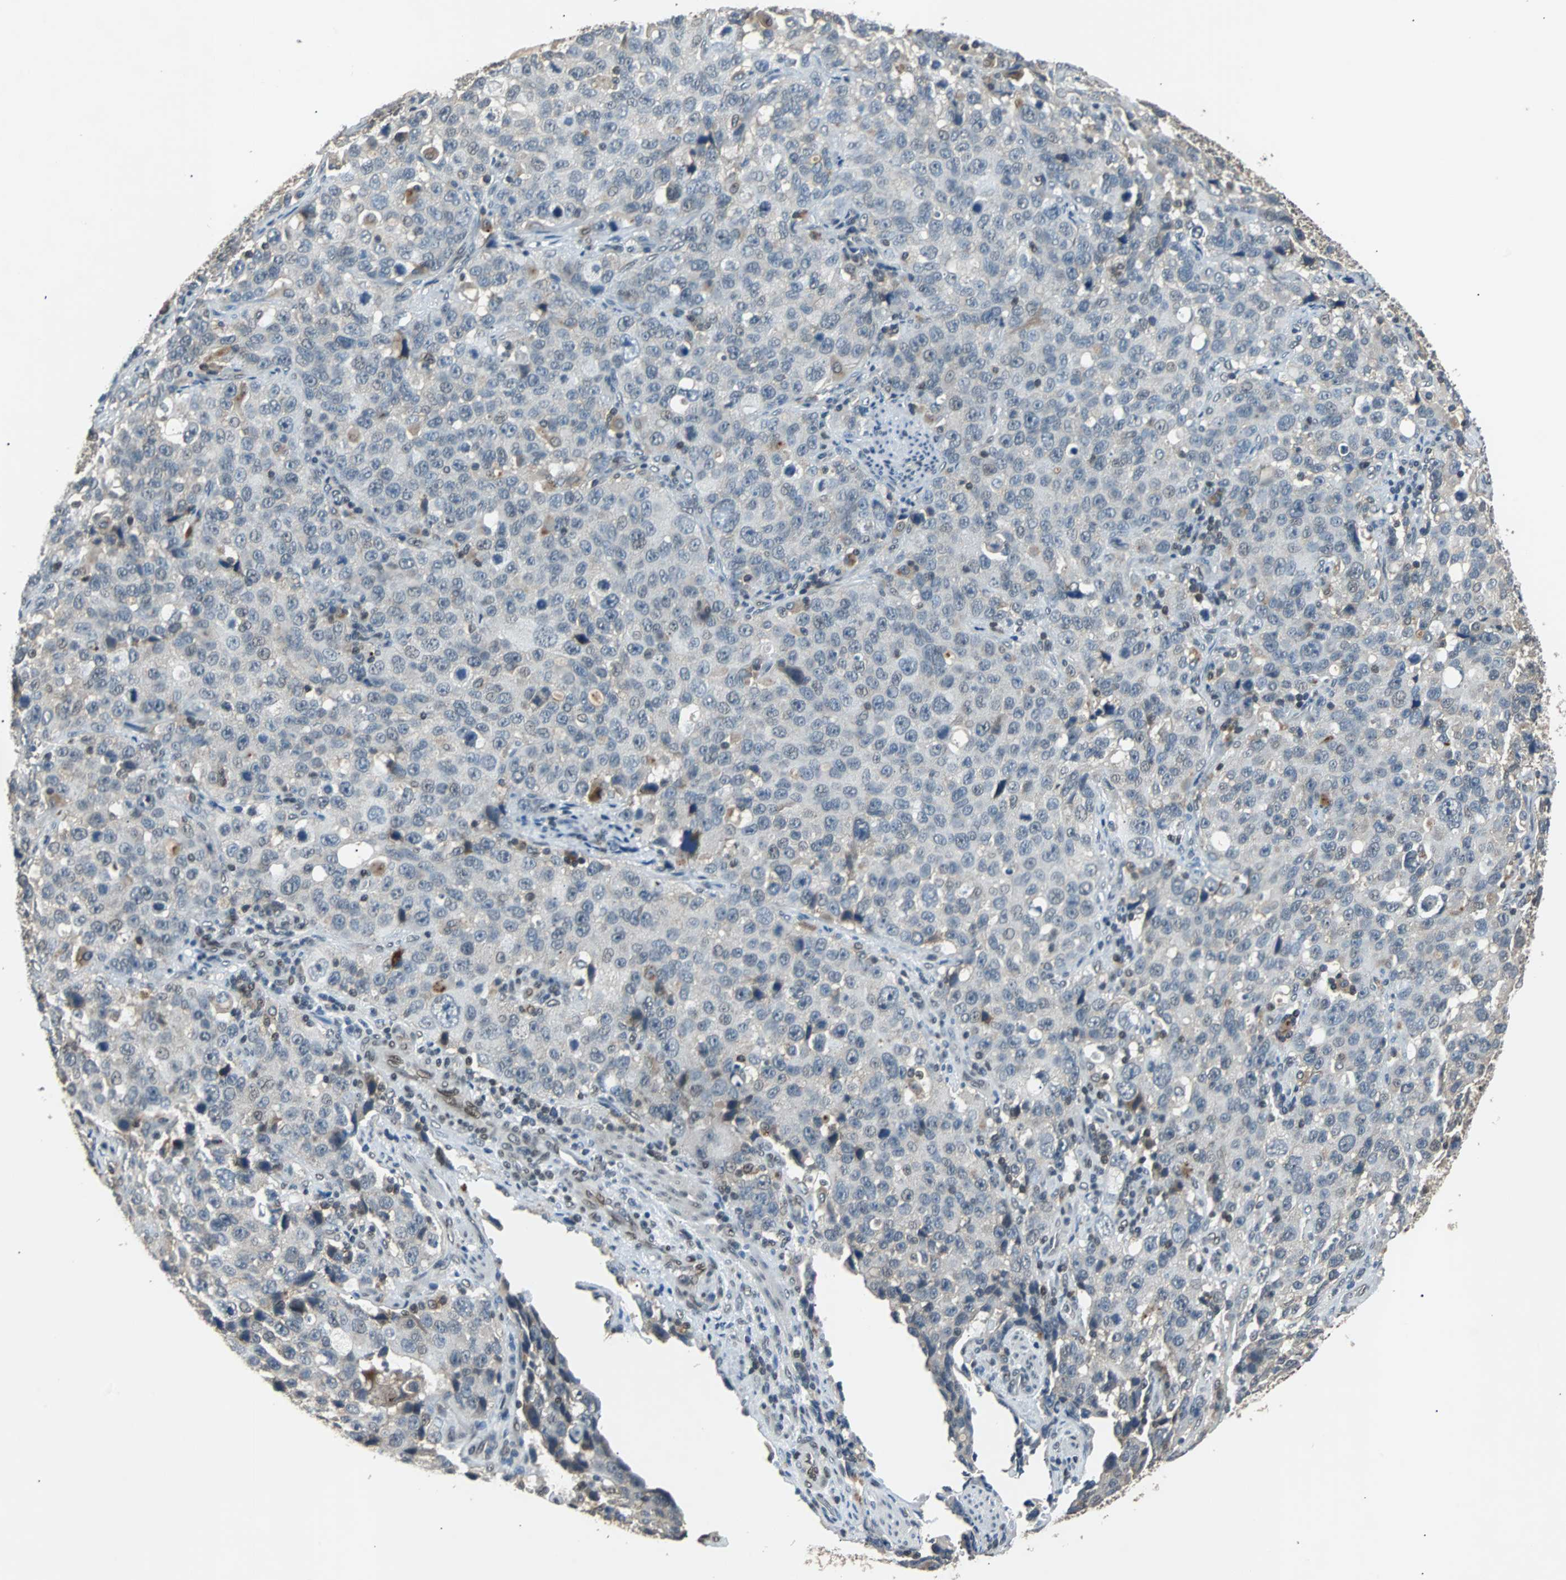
{"staining": {"intensity": "moderate", "quantity": "<25%", "location": "cytoplasmic/membranous"}, "tissue": "stomach cancer", "cell_type": "Tumor cells", "image_type": "cancer", "snomed": [{"axis": "morphology", "description": "Normal tissue, NOS"}, {"axis": "morphology", "description": "Adenocarcinoma, NOS"}, {"axis": "topography", "description": "Stomach"}], "caption": "Immunohistochemical staining of stomach cancer (adenocarcinoma) demonstrates low levels of moderate cytoplasmic/membranous expression in about <25% of tumor cells.", "gene": "PHC1", "patient": {"sex": "male", "age": 48}}